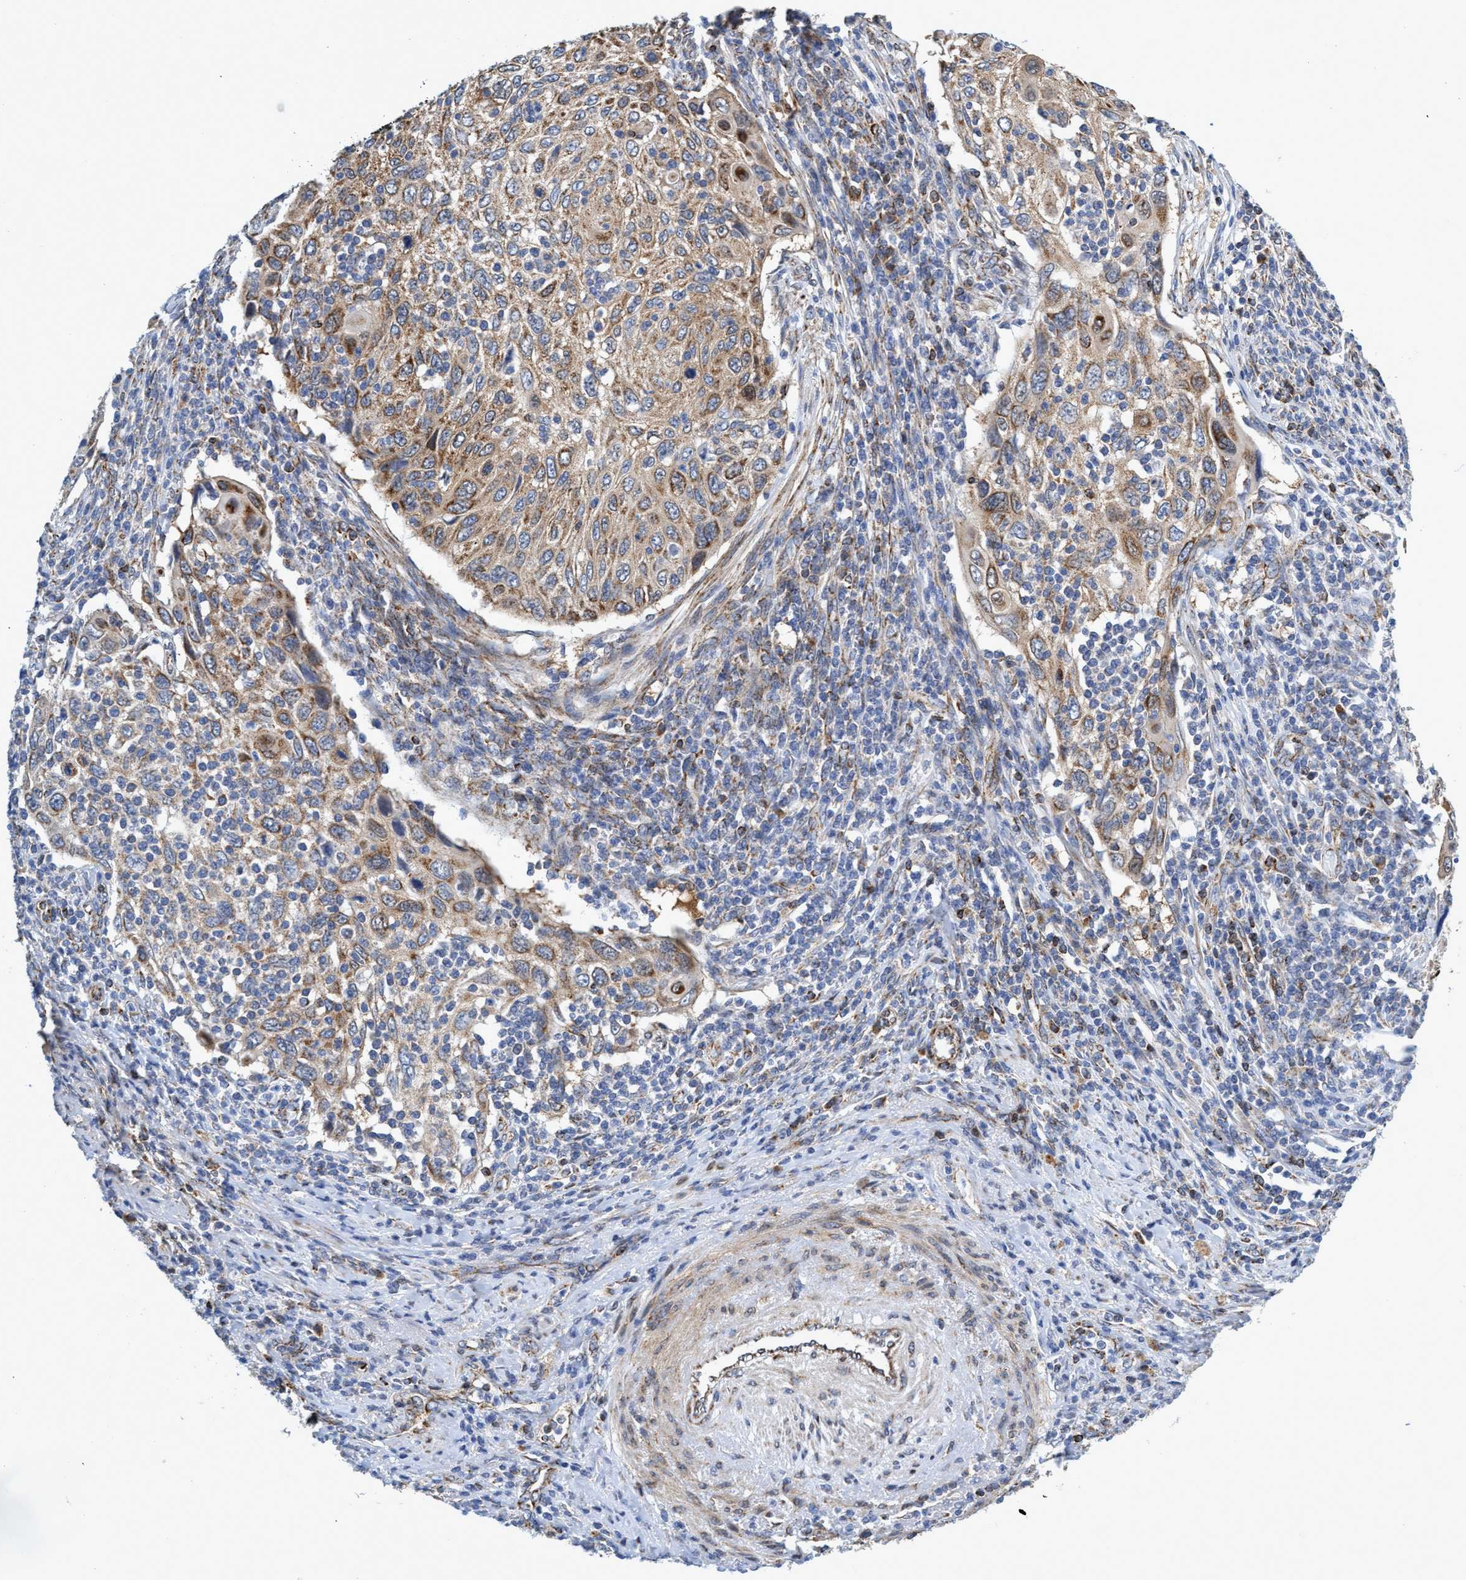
{"staining": {"intensity": "moderate", "quantity": ">75%", "location": "cytoplasmic/membranous"}, "tissue": "cervical cancer", "cell_type": "Tumor cells", "image_type": "cancer", "snomed": [{"axis": "morphology", "description": "Squamous cell carcinoma, NOS"}, {"axis": "topography", "description": "Cervix"}], "caption": "Cervical squamous cell carcinoma stained for a protein (brown) exhibits moderate cytoplasmic/membranous positive expression in about >75% of tumor cells.", "gene": "CRYZ", "patient": {"sex": "female", "age": 70}}